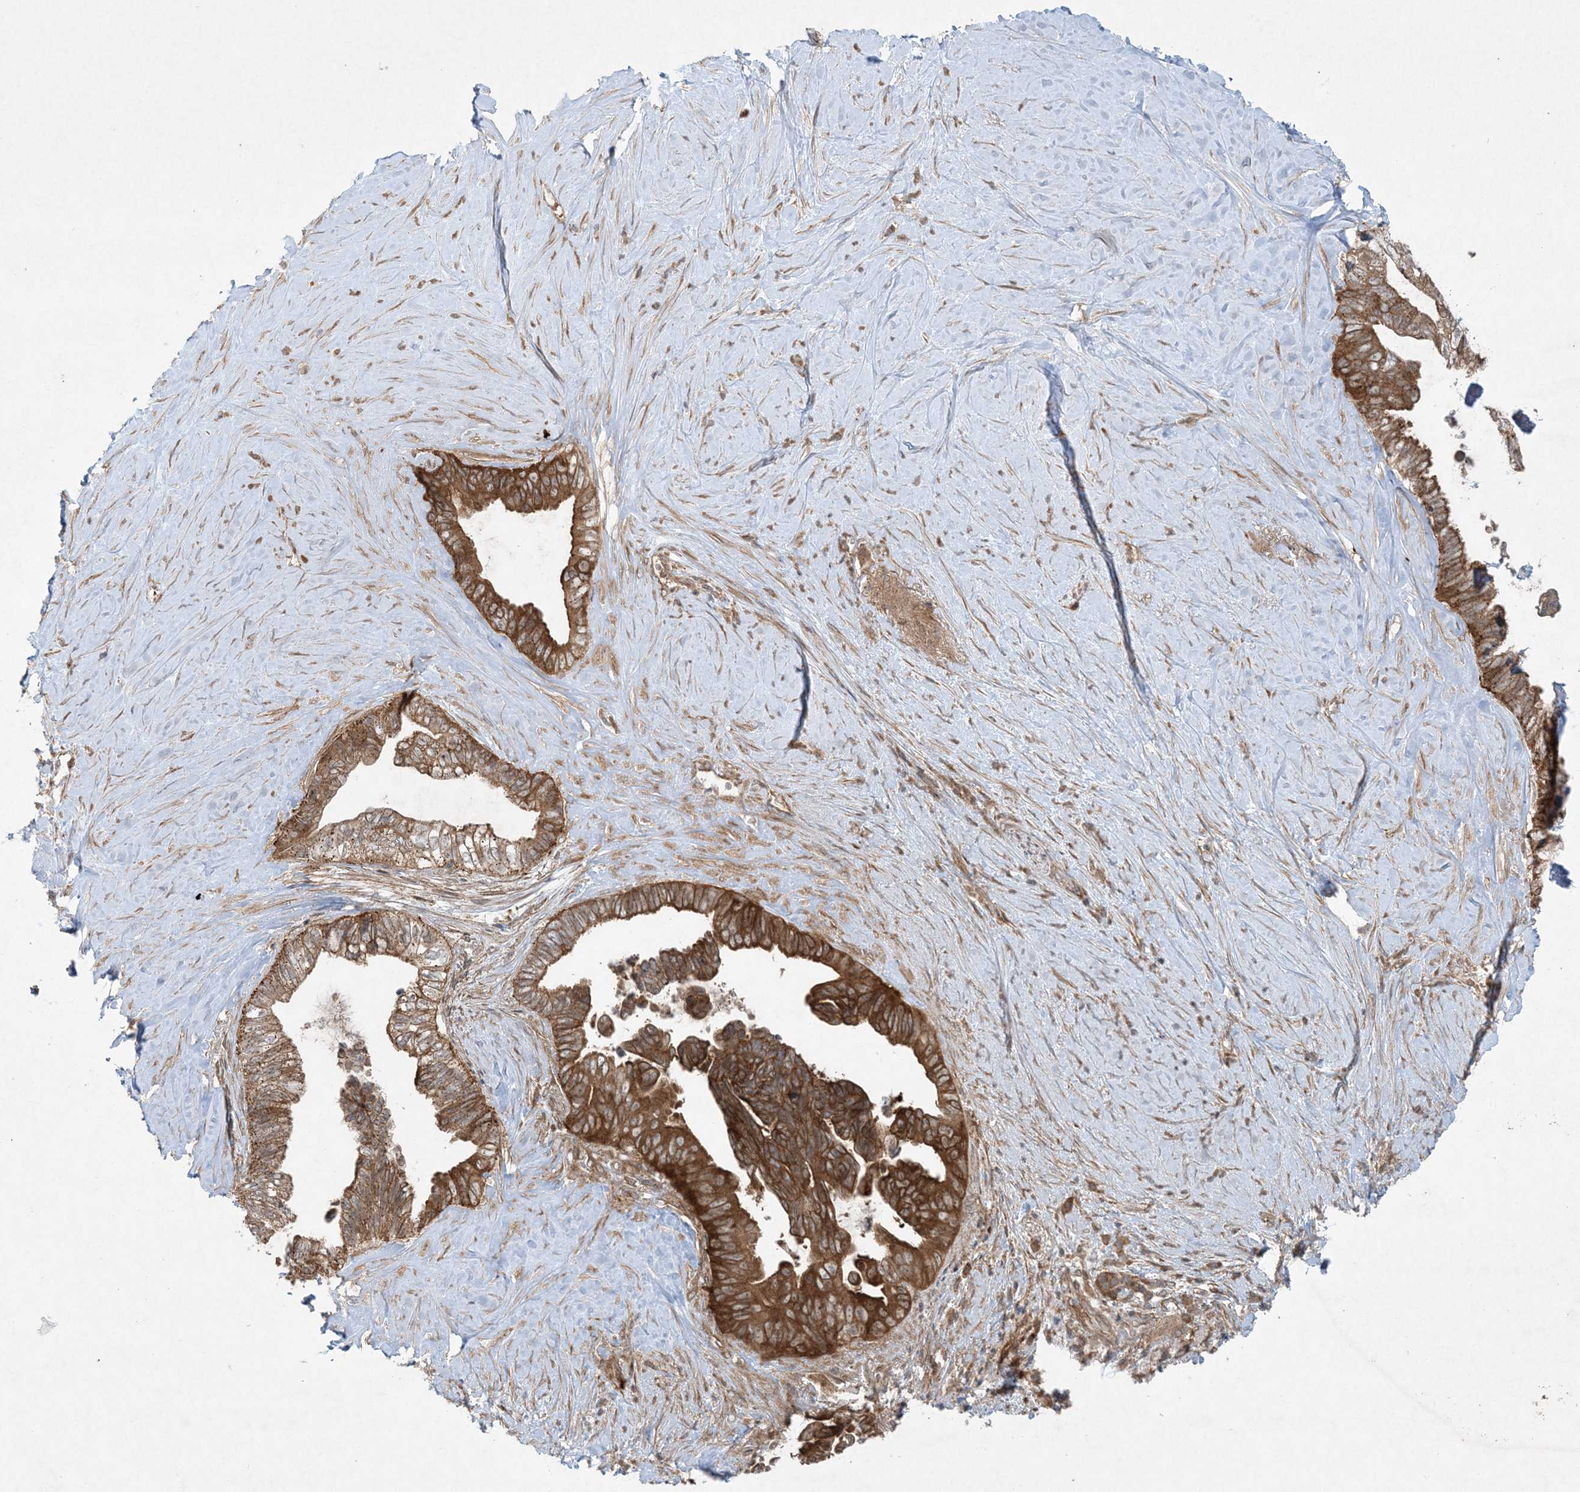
{"staining": {"intensity": "strong", "quantity": ">75%", "location": "cytoplasmic/membranous"}, "tissue": "pancreatic cancer", "cell_type": "Tumor cells", "image_type": "cancer", "snomed": [{"axis": "morphology", "description": "Adenocarcinoma, NOS"}, {"axis": "topography", "description": "Pancreas"}], "caption": "There is high levels of strong cytoplasmic/membranous positivity in tumor cells of pancreatic cancer (adenocarcinoma), as demonstrated by immunohistochemical staining (brown color).", "gene": "STAM2", "patient": {"sex": "female", "age": 72}}